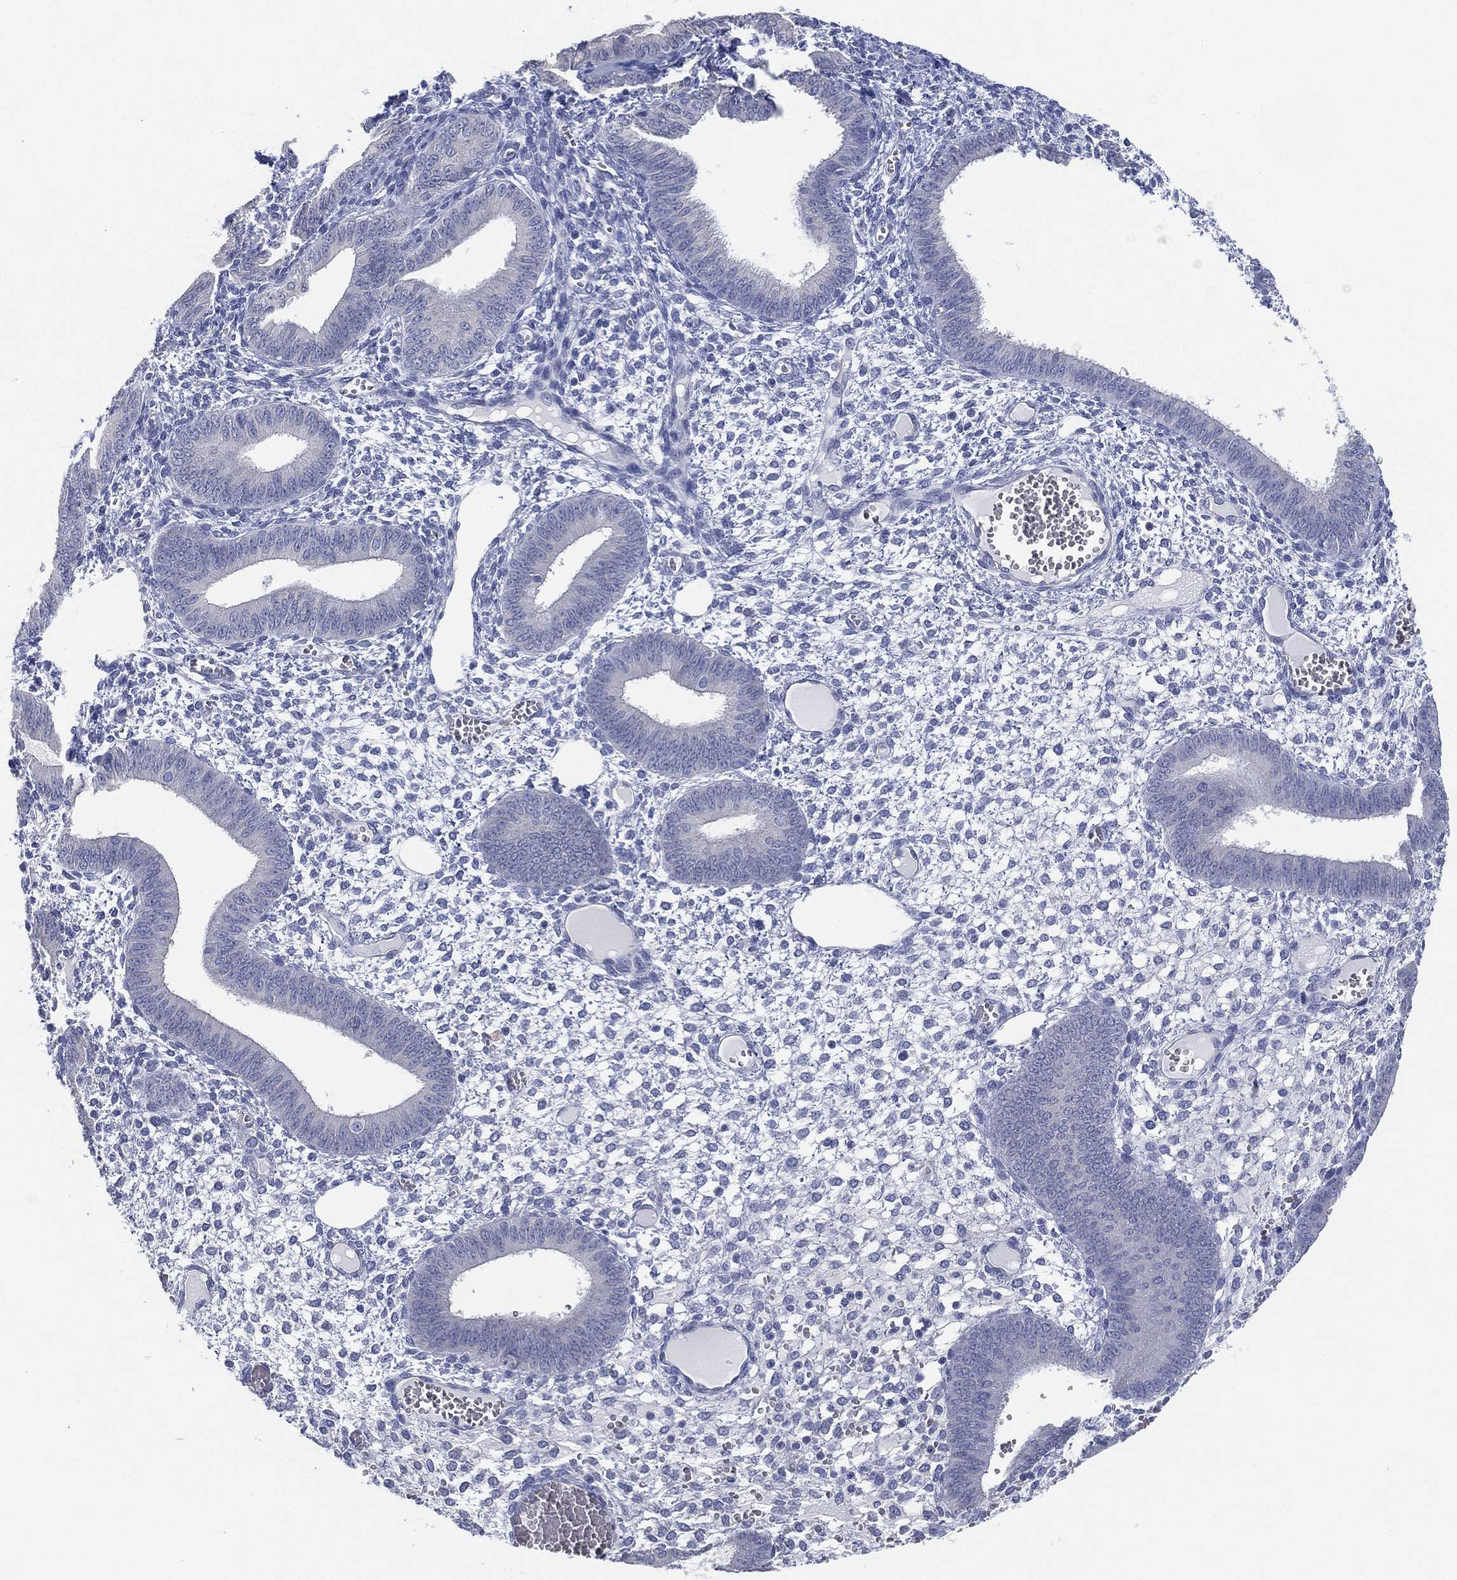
{"staining": {"intensity": "negative", "quantity": "none", "location": "none"}, "tissue": "endometrium", "cell_type": "Cells in endometrial stroma", "image_type": "normal", "snomed": [{"axis": "morphology", "description": "Normal tissue, NOS"}, {"axis": "topography", "description": "Endometrium"}], "caption": "There is no significant expression in cells in endometrial stroma of endometrium. Brightfield microscopy of immunohistochemistry (IHC) stained with DAB (3,3'-diaminobenzidine) (brown) and hematoxylin (blue), captured at high magnification.", "gene": "CCDC70", "patient": {"sex": "female", "age": 42}}